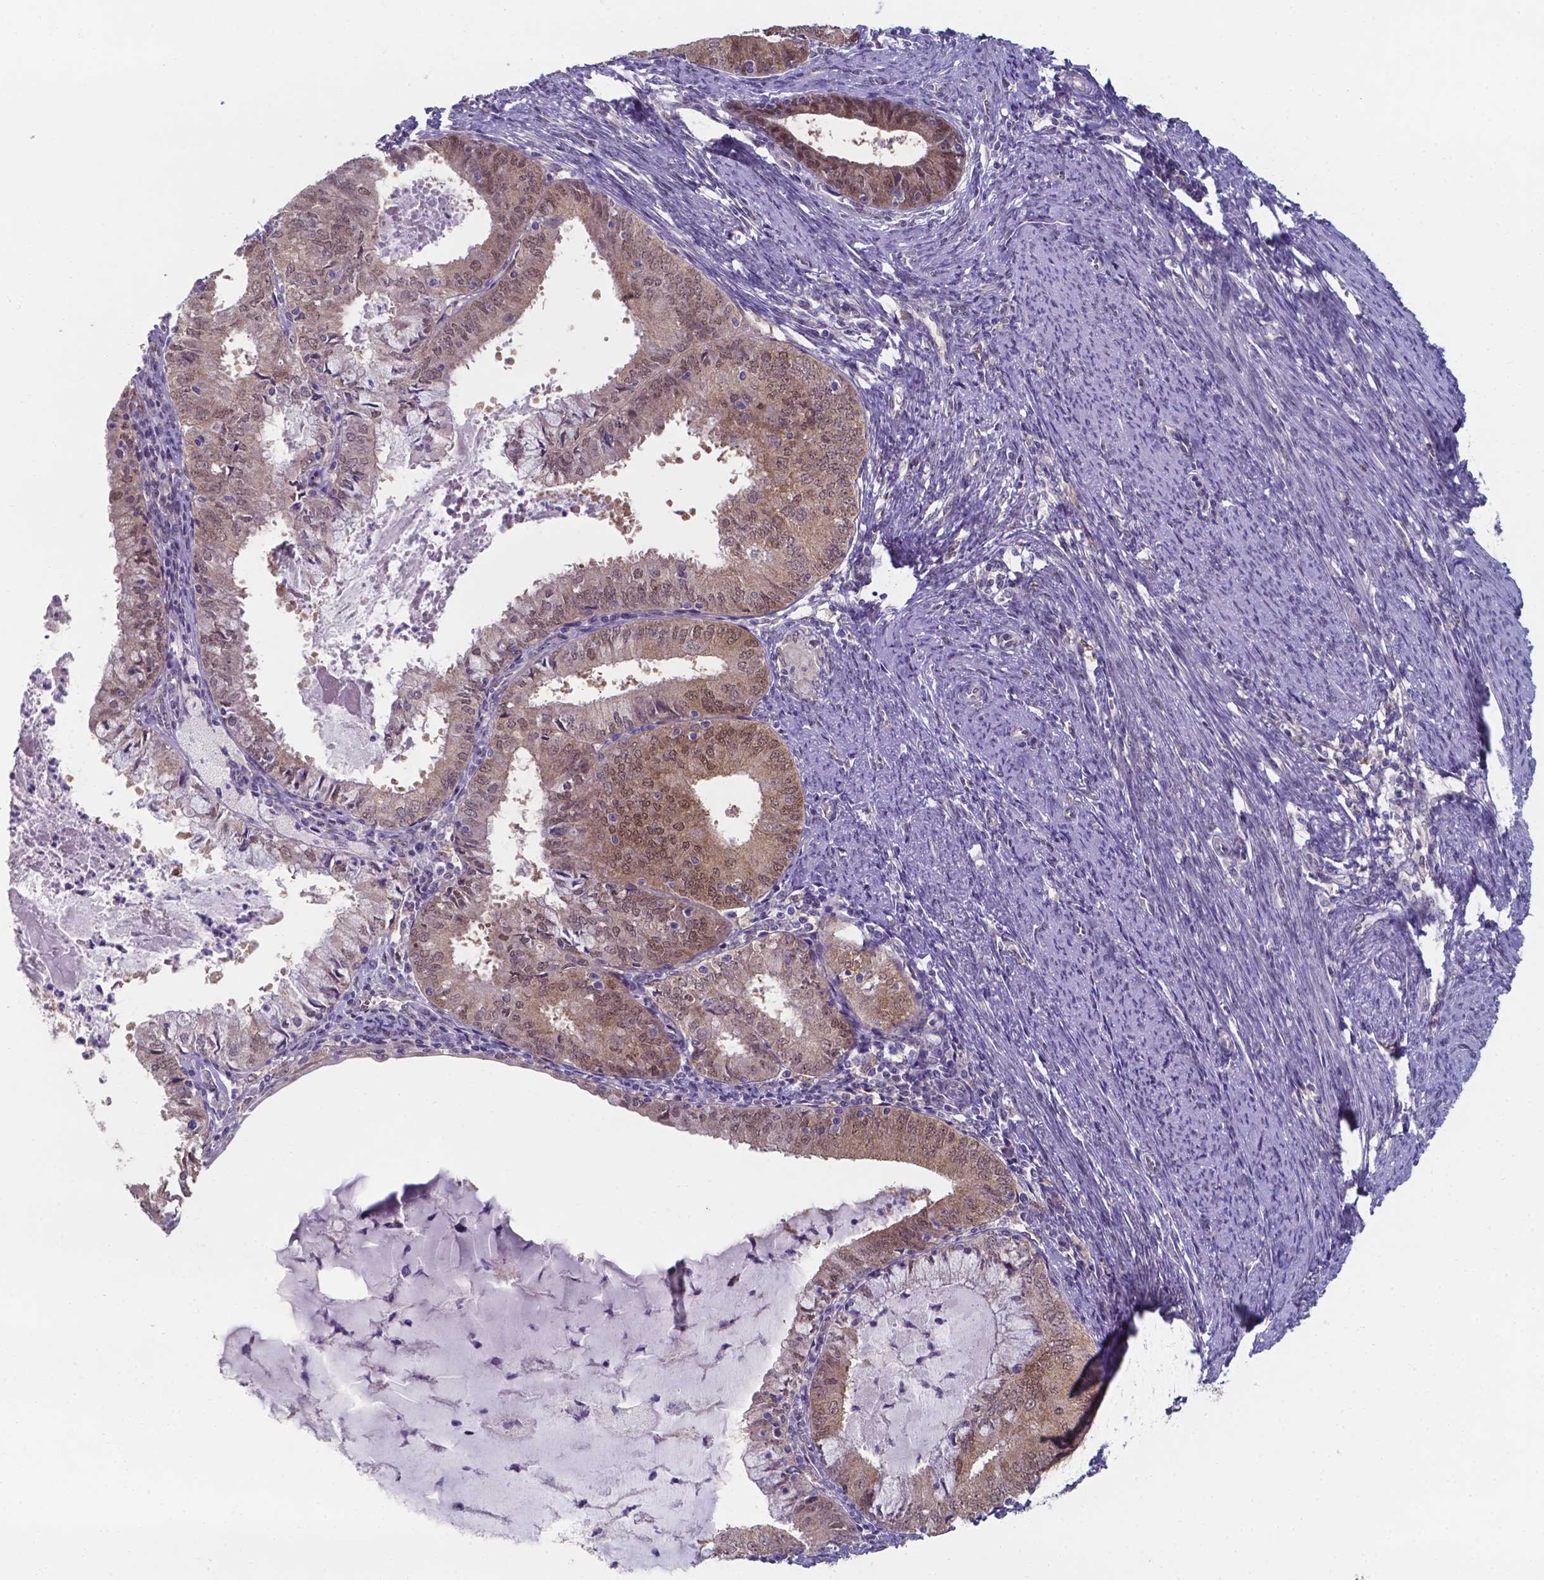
{"staining": {"intensity": "weak", "quantity": "25%-75%", "location": "cytoplasmic/membranous,nuclear"}, "tissue": "endometrial cancer", "cell_type": "Tumor cells", "image_type": "cancer", "snomed": [{"axis": "morphology", "description": "Adenocarcinoma, NOS"}, {"axis": "topography", "description": "Endometrium"}], "caption": "Immunohistochemical staining of human endometrial adenocarcinoma reveals low levels of weak cytoplasmic/membranous and nuclear staining in approximately 25%-75% of tumor cells.", "gene": "UBE2E2", "patient": {"sex": "female", "age": 57}}